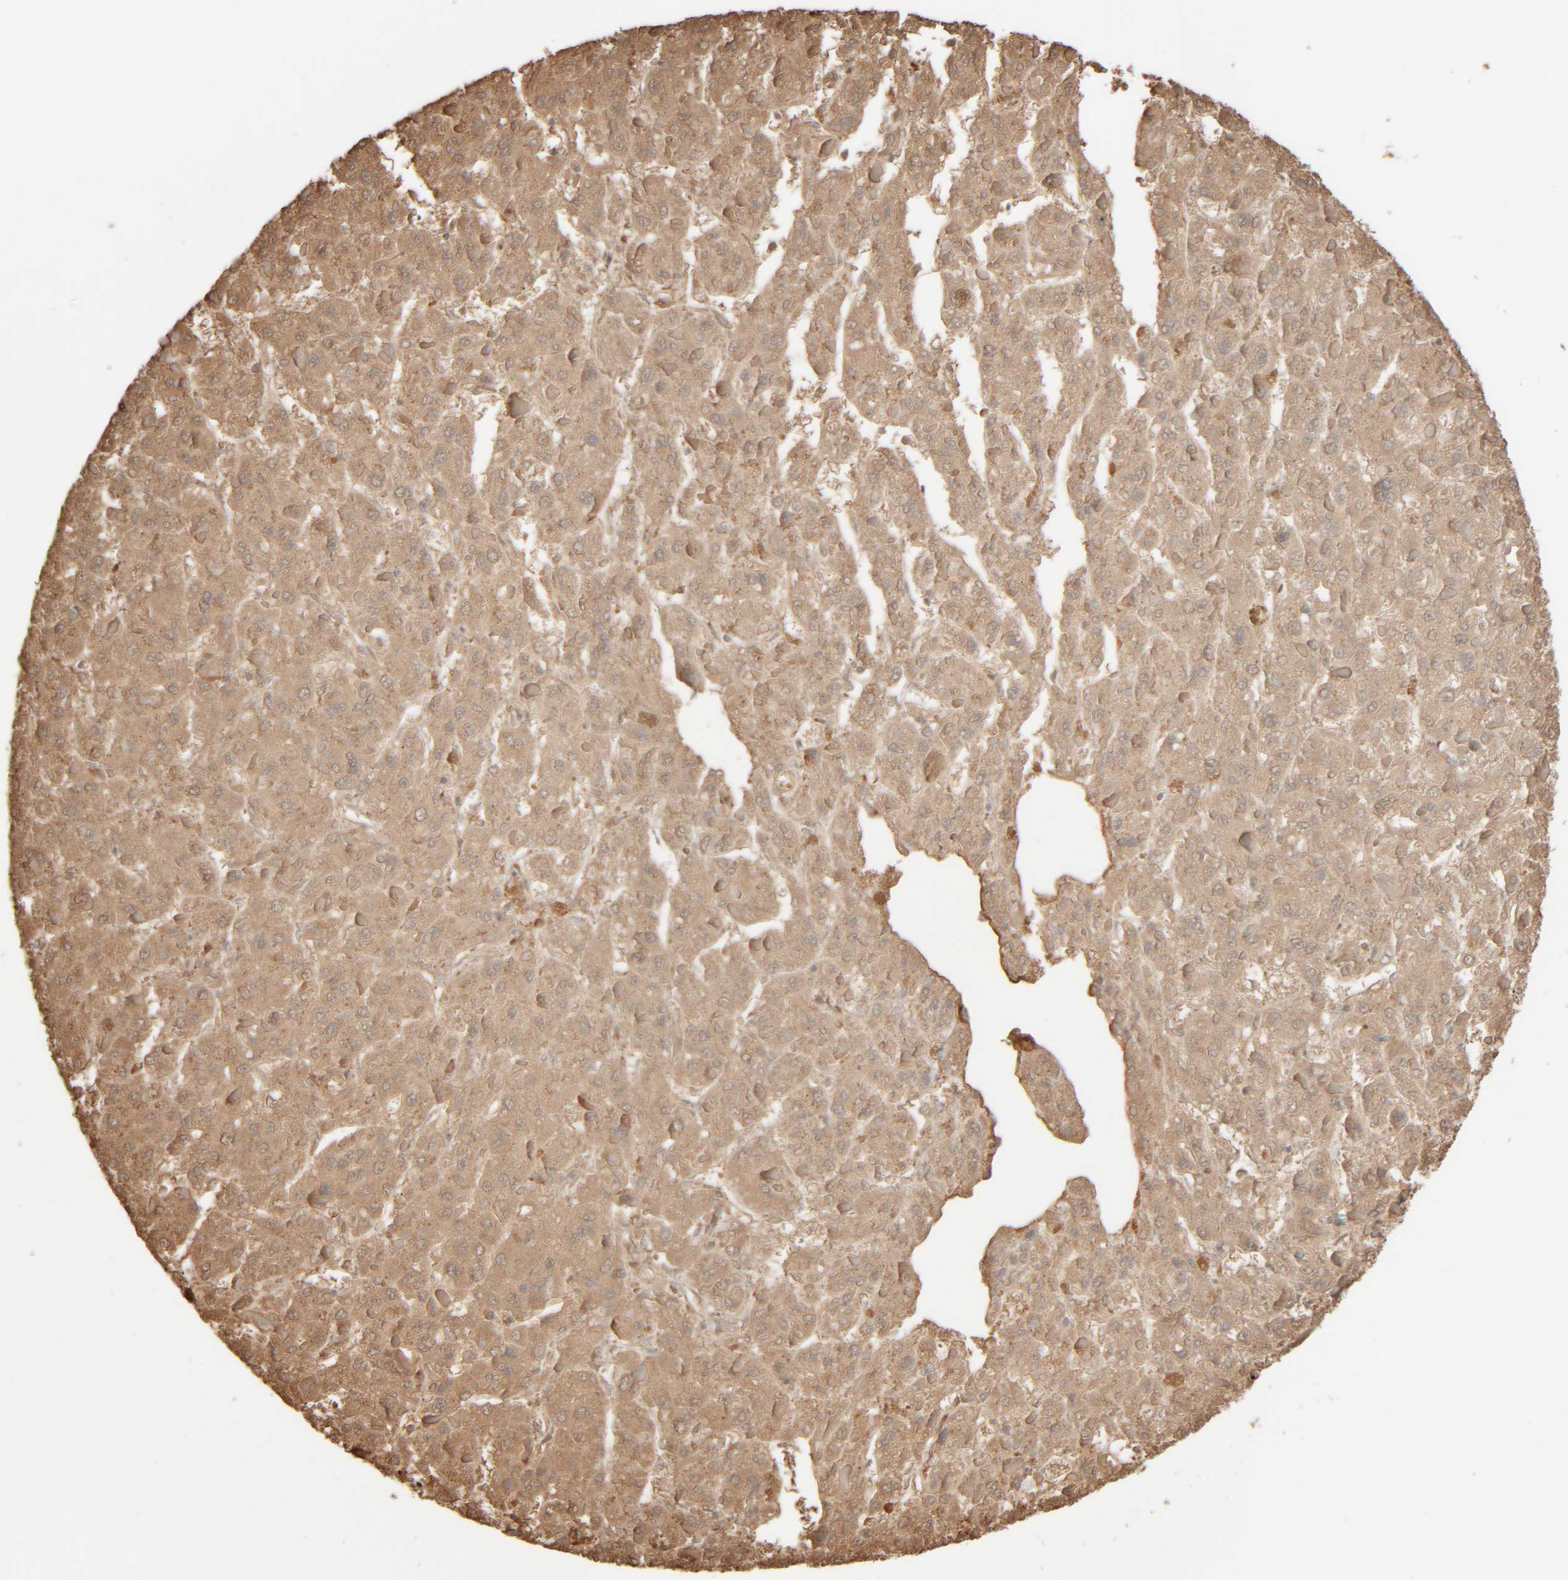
{"staining": {"intensity": "weak", "quantity": ">75%", "location": "cytoplasmic/membranous"}, "tissue": "liver cancer", "cell_type": "Tumor cells", "image_type": "cancer", "snomed": [{"axis": "morphology", "description": "Carcinoma, Hepatocellular, NOS"}, {"axis": "topography", "description": "Liver"}], "caption": "Immunohistochemistry (IHC) (DAB) staining of liver hepatocellular carcinoma shows weak cytoplasmic/membranous protein staining in about >75% of tumor cells.", "gene": "RIDA", "patient": {"sex": "female", "age": 73}}